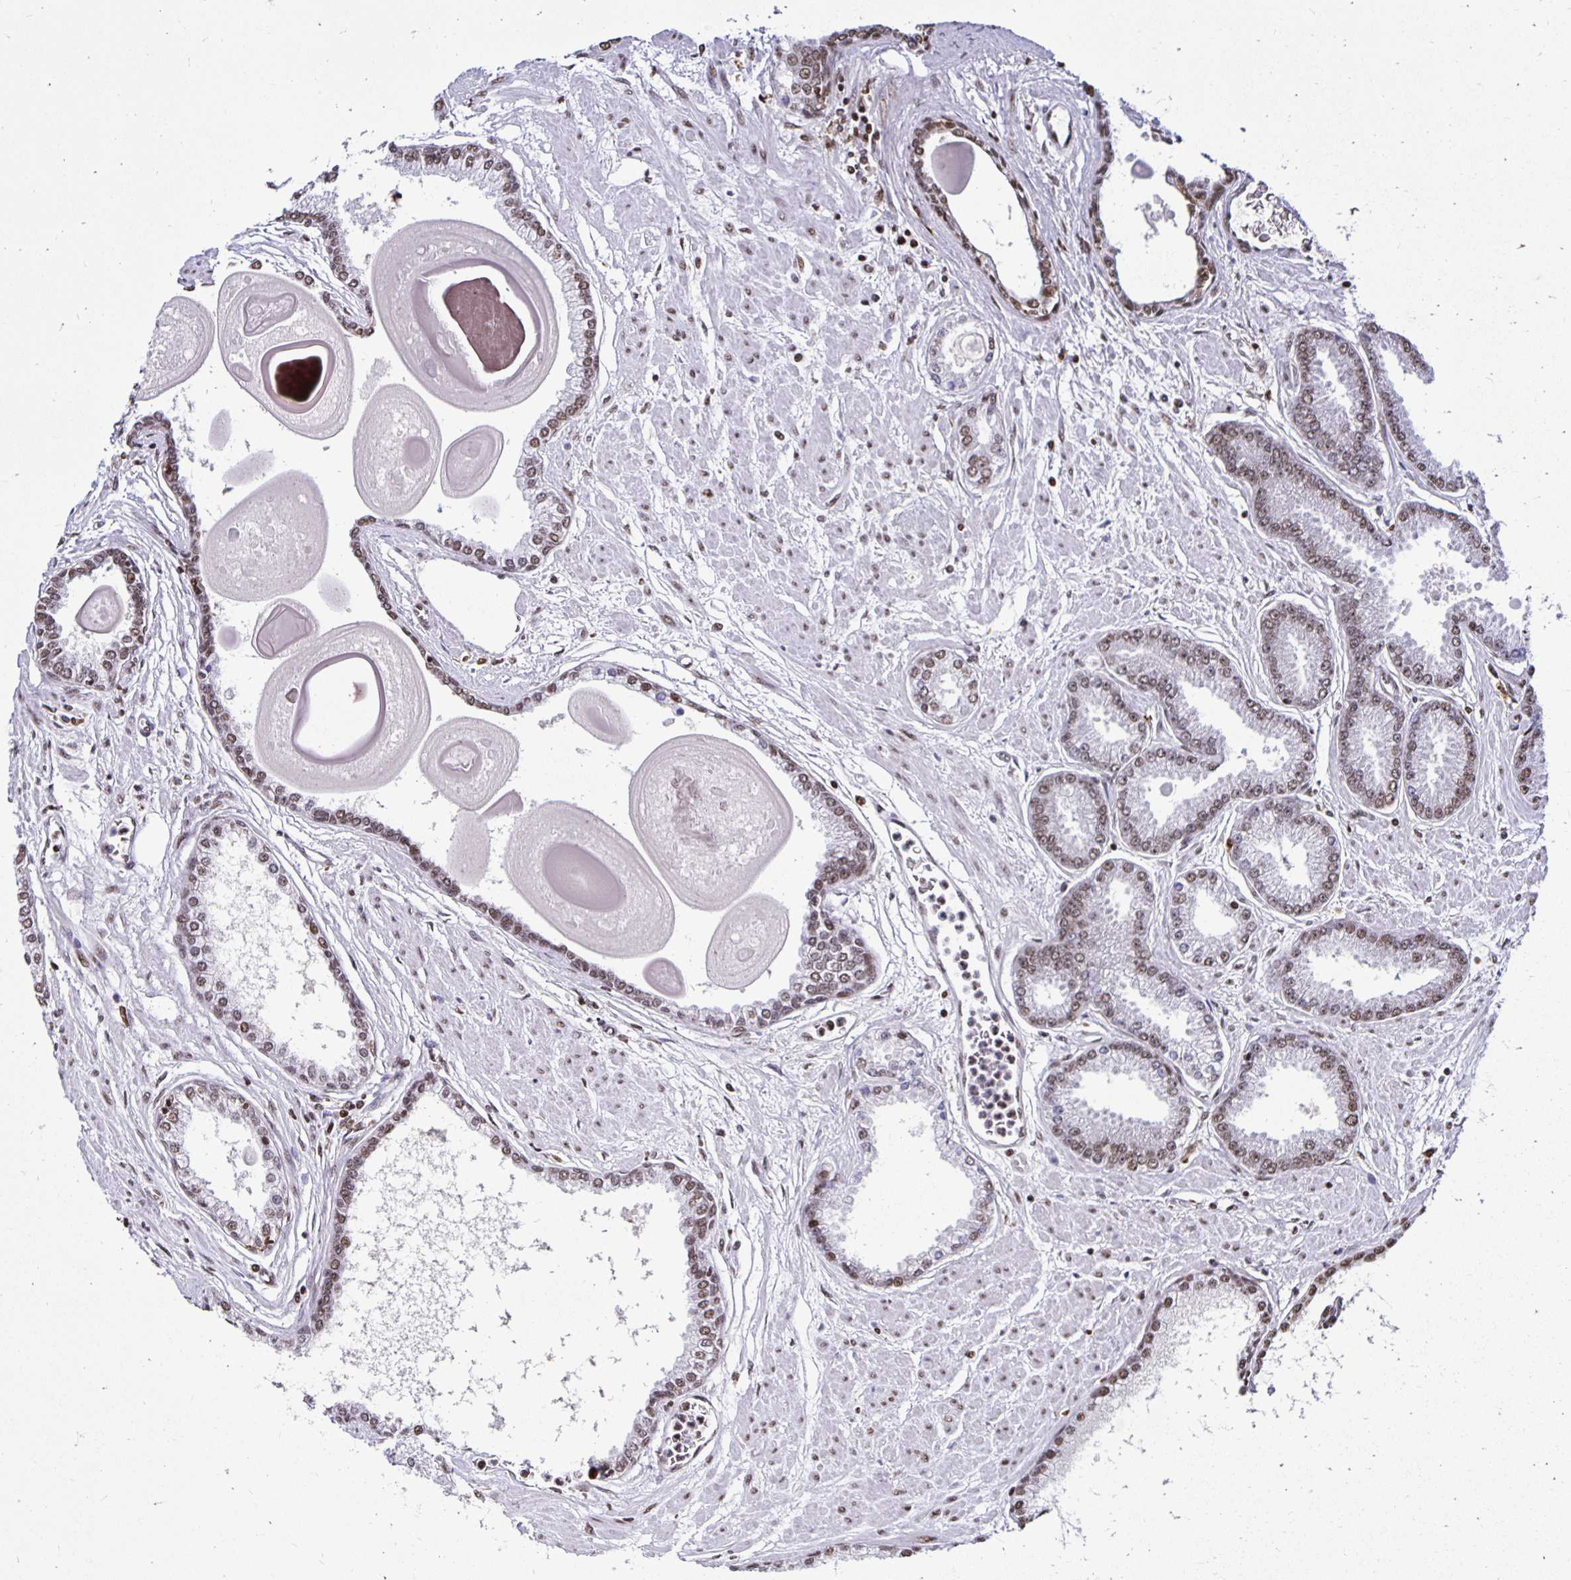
{"staining": {"intensity": "moderate", "quantity": ">75%", "location": "nuclear"}, "tissue": "prostate cancer", "cell_type": "Tumor cells", "image_type": "cancer", "snomed": [{"axis": "morphology", "description": "Adenocarcinoma, Low grade"}, {"axis": "topography", "description": "Prostate"}], "caption": "Immunohistochemical staining of human adenocarcinoma (low-grade) (prostate) exhibits moderate nuclear protein staining in about >75% of tumor cells. (brown staining indicates protein expression, while blue staining denotes nuclei).", "gene": "ZNF579", "patient": {"sex": "male", "age": 67}}